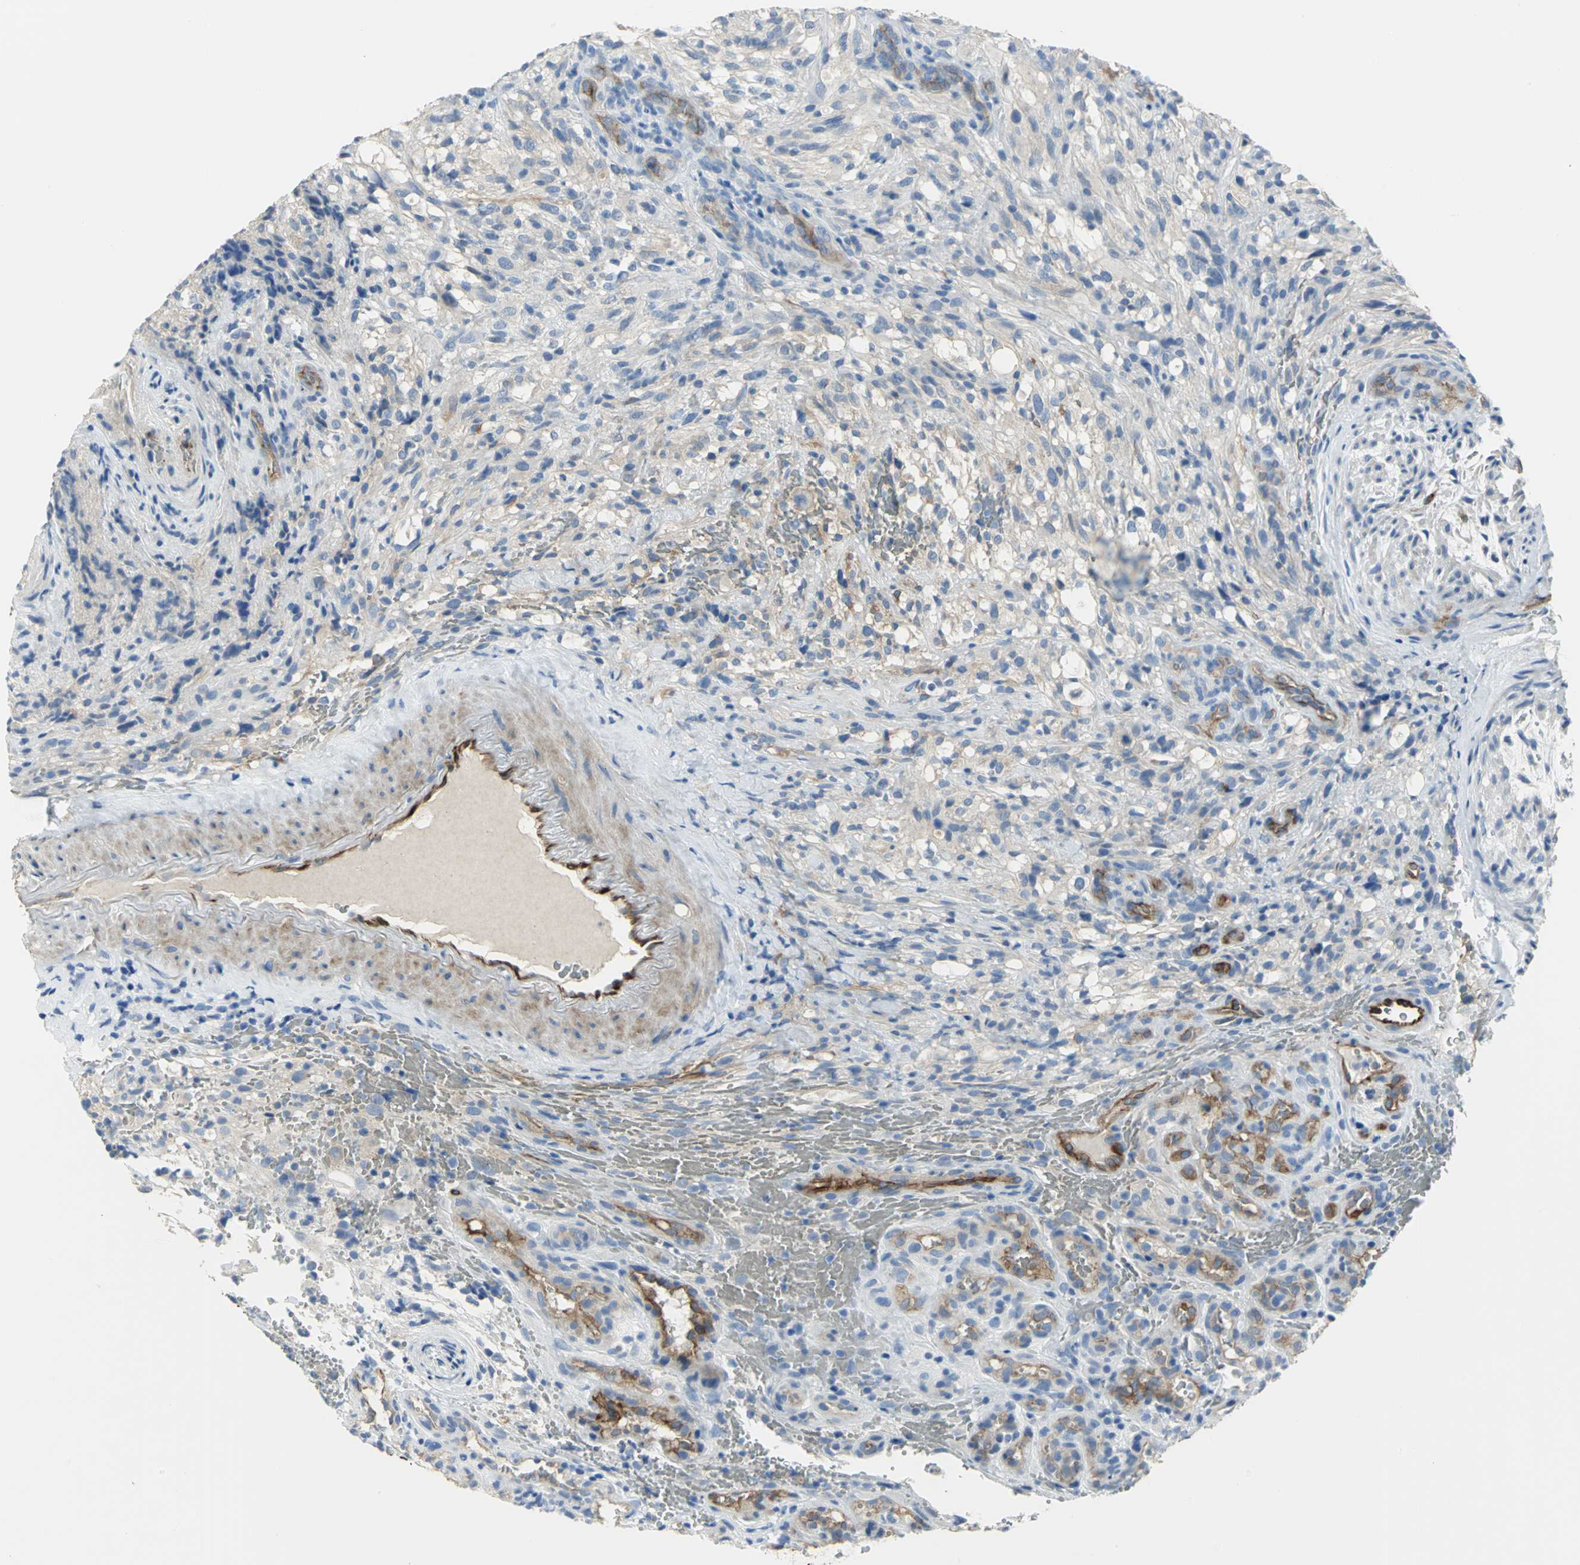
{"staining": {"intensity": "negative", "quantity": "none", "location": "none"}, "tissue": "glioma", "cell_type": "Tumor cells", "image_type": "cancer", "snomed": [{"axis": "morphology", "description": "Normal tissue, NOS"}, {"axis": "morphology", "description": "Glioma, malignant, High grade"}, {"axis": "topography", "description": "Cerebral cortex"}], "caption": "Malignant glioma (high-grade) was stained to show a protein in brown. There is no significant expression in tumor cells. (Stains: DAB (3,3'-diaminobenzidine) immunohistochemistry (IHC) with hematoxylin counter stain, Microscopy: brightfield microscopy at high magnification).", "gene": "FLNB", "patient": {"sex": "male", "age": 75}}